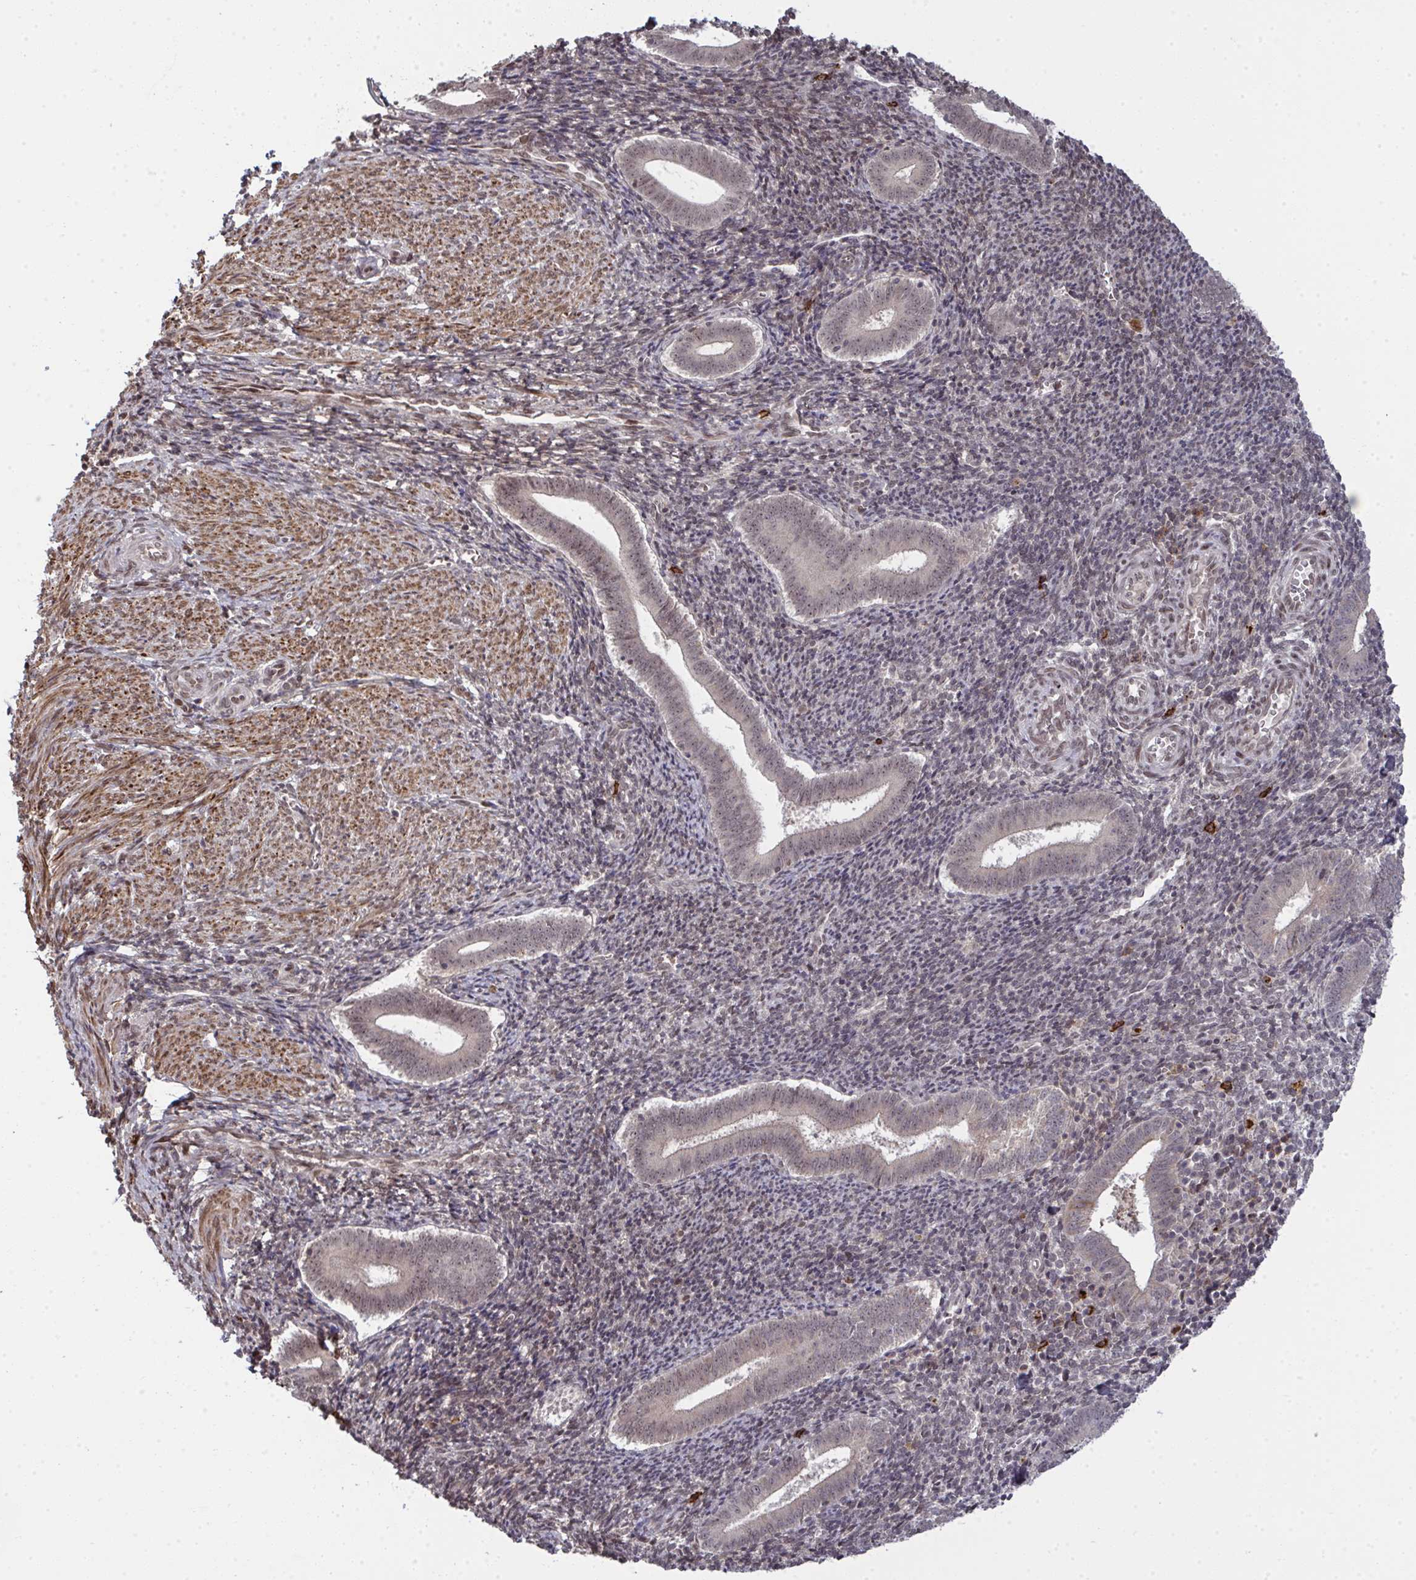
{"staining": {"intensity": "weak", "quantity": "<25%", "location": "nuclear"}, "tissue": "endometrium", "cell_type": "Cells in endometrial stroma", "image_type": "normal", "snomed": [{"axis": "morphology", "description": "Normal tissue, NOS"}, {"axis": "topography", "description": "Endometrium"}], "caption": "IHC photomicrograph of unremarkable endometrium: endometrium stained with DAB demonstrates no significant protein staining in cells in endometrial stroma.", "gene": "UXT", "patient": {"sex": "female", "age": 25}}